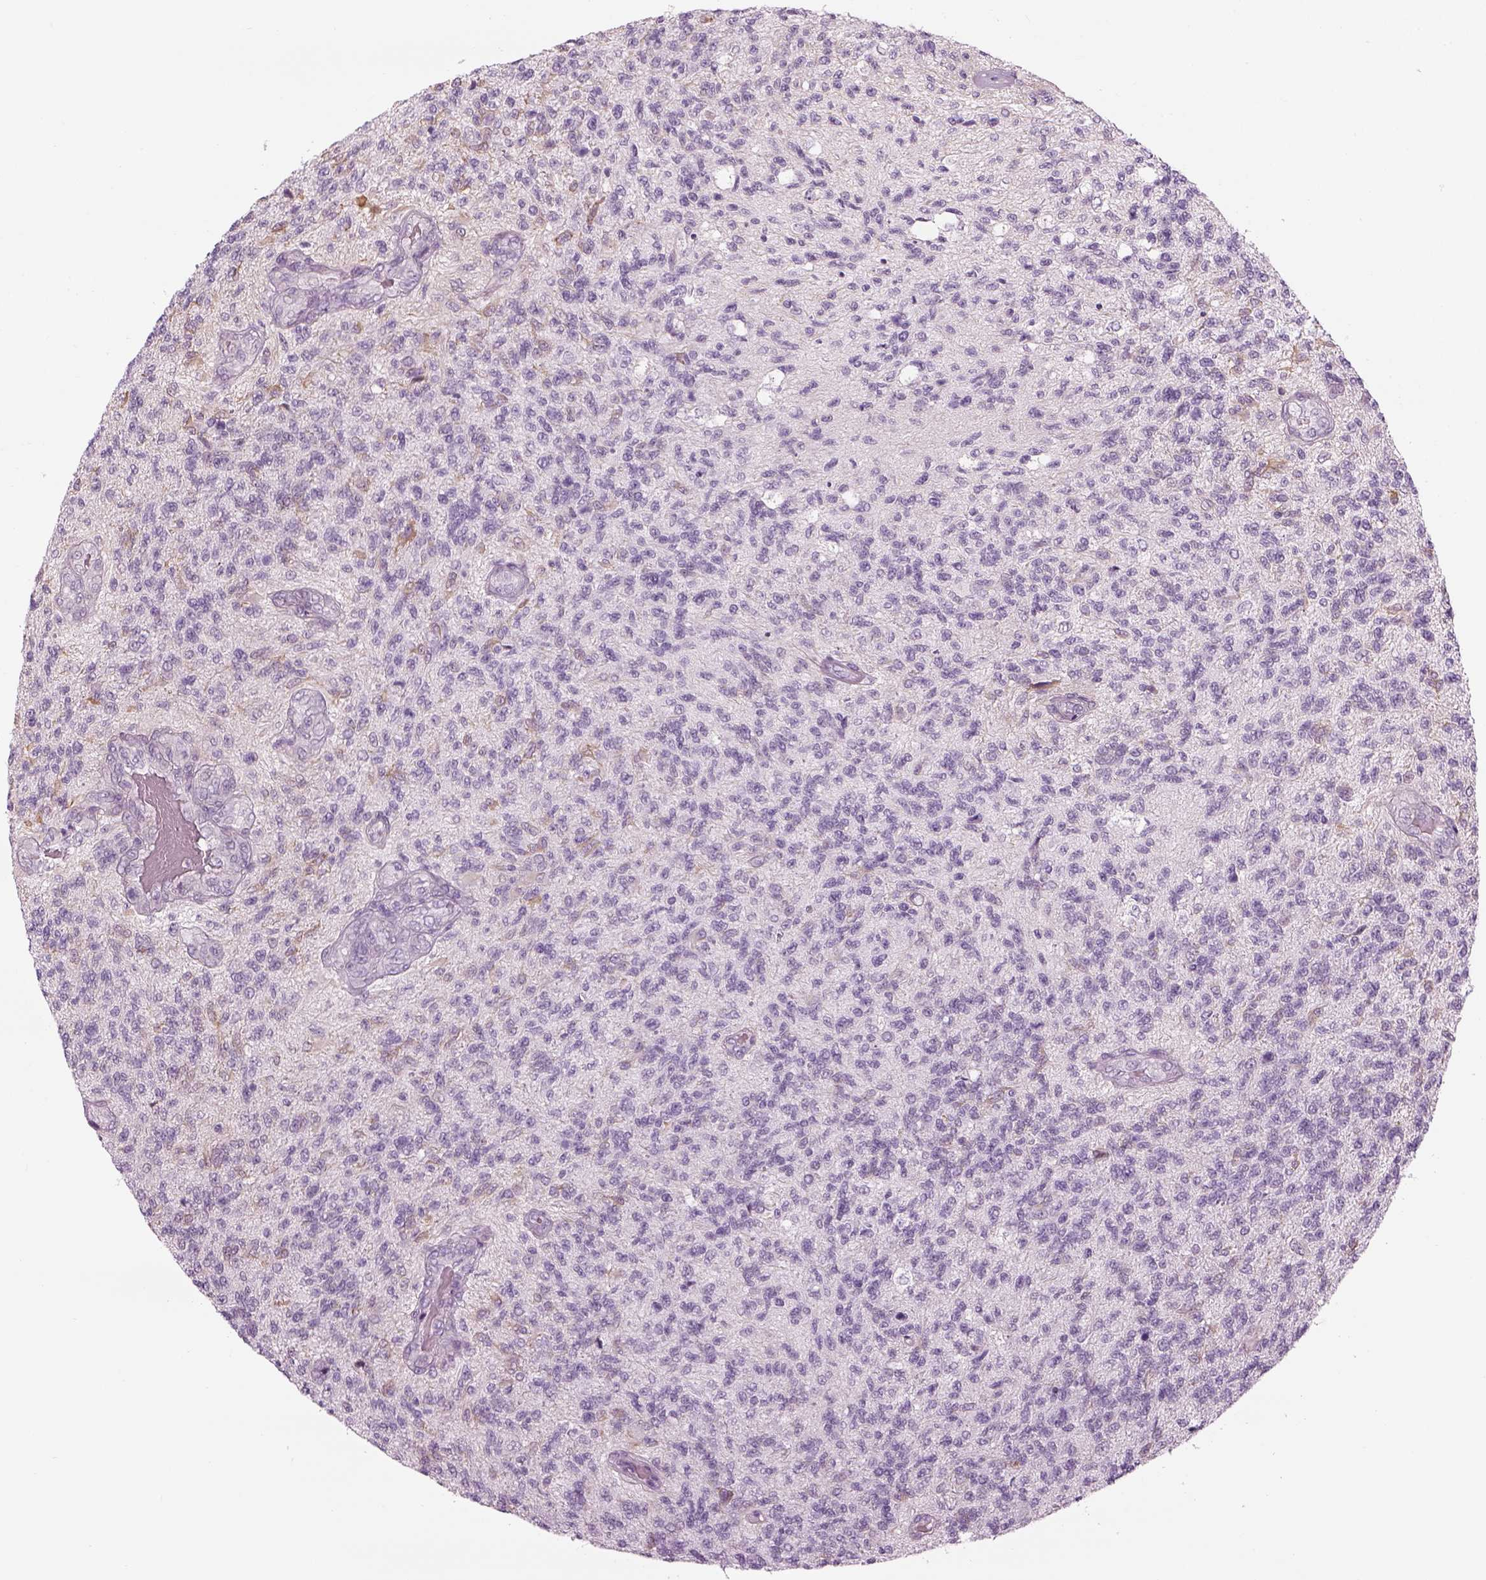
{"staining": {"intensity": "negative", "quantity": "none", "location": "none"}, "tissue": "glioma", "cell_type": "Tumor cells", "image_type": "cancer", "snomed": [{"axis": "morphology", "description": "Glioma, malignant, High grade"}, {"axis": "topography", "description": "Brain"}], "caption": "IHC image of neoplastic tissue: malignant glioma (high-grade) stained with DAB (3,3'-diaminobenzidine) exhibits no significant protein expression in tumor cells.", "gene": "LRRIQ3", "patient": {"sex": "male", "age": 56}}